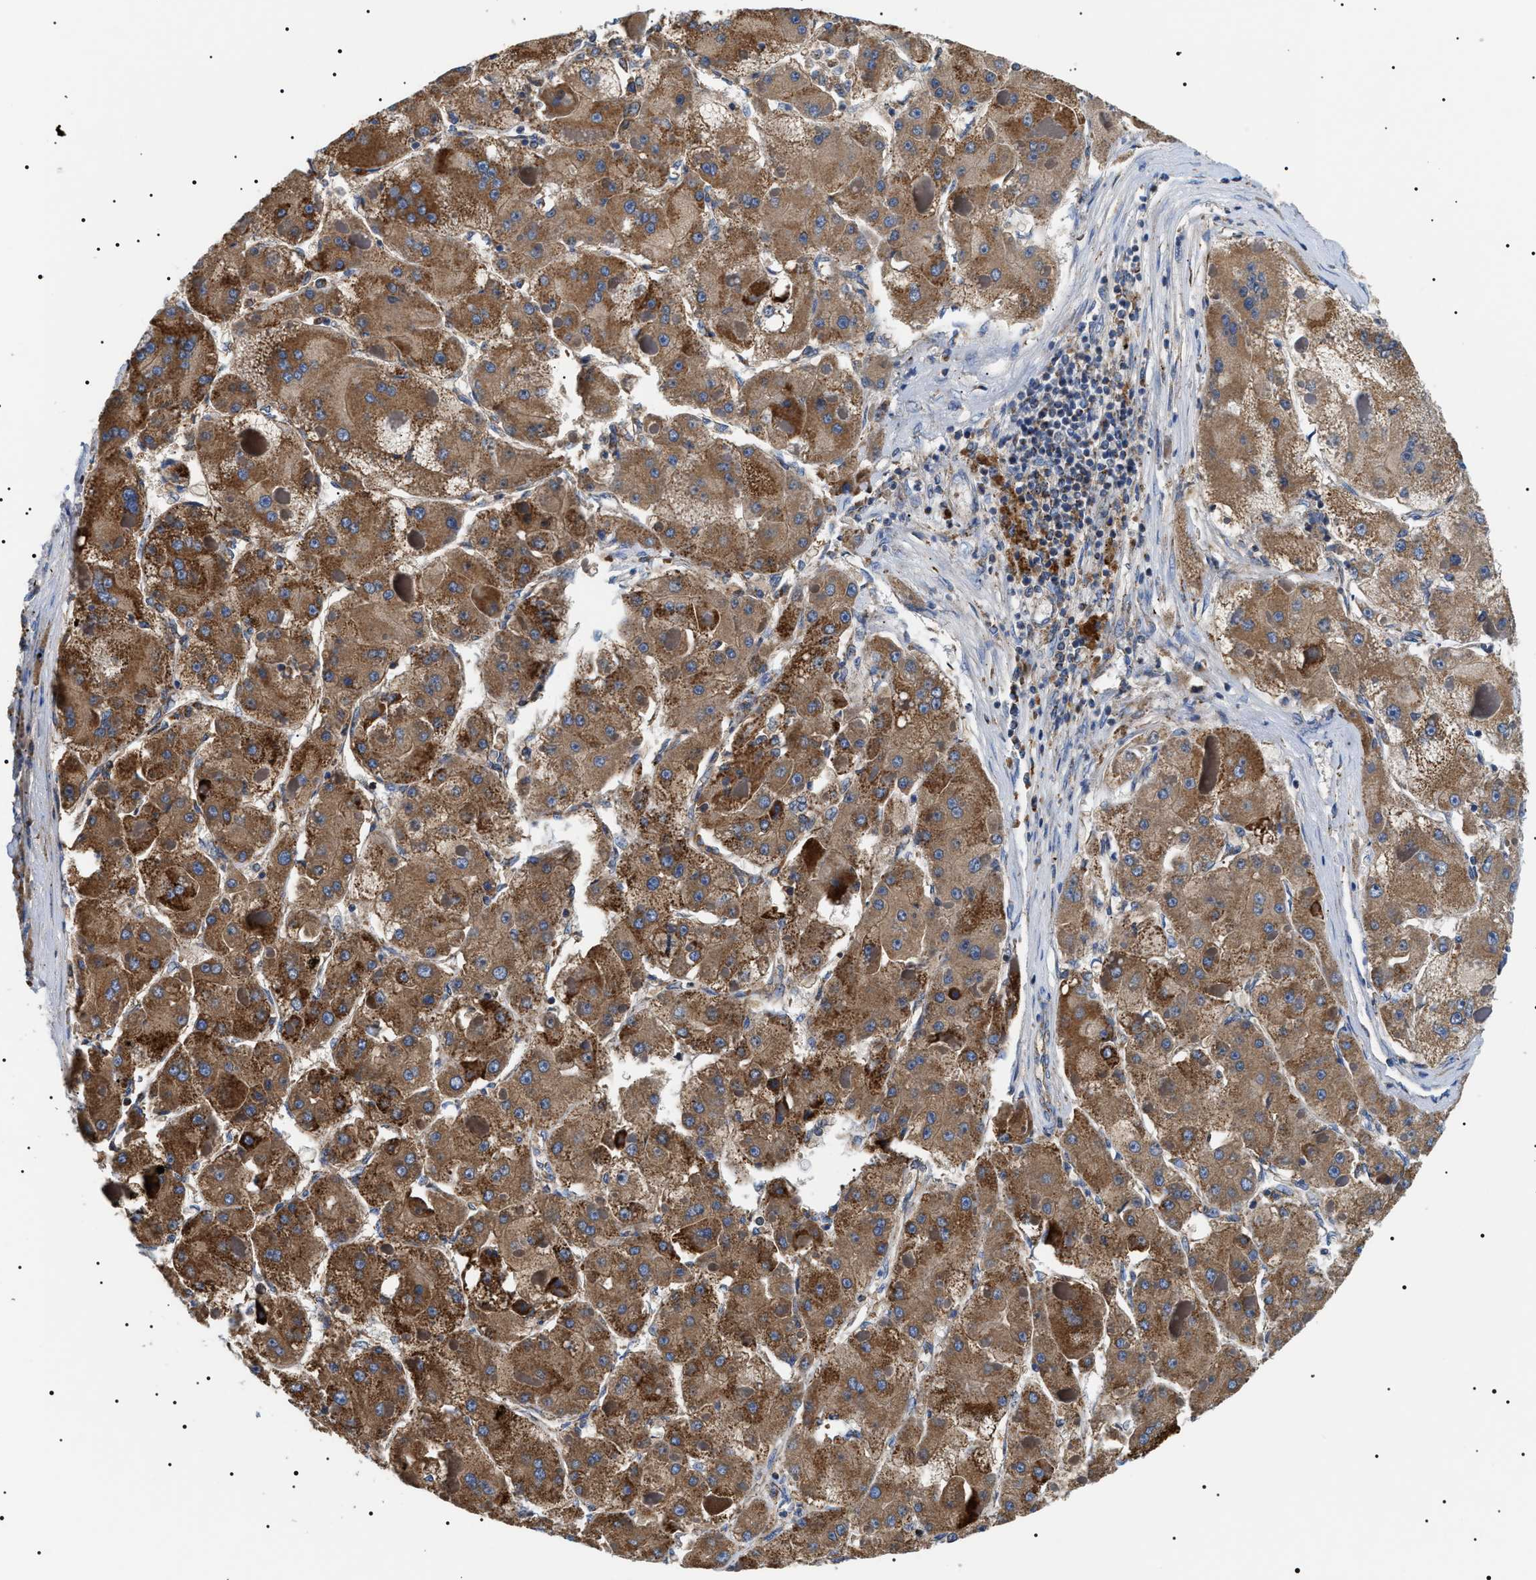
{"staining": {"intensity": "moderate", "quantity": ">75%", "location": "cytoplasmic/membranous"}, "tissue": "liver cancer", "cell_type": "Tumor cells", "image_type": "cancer", "snomed": [{"axis": "morphology", "description": "Carcinoma, Hepatocellular, NOS"}, {"axis": "topography", "description": "Liver"}], "caption": "Tumor cells display medium levels of moderate cytoplasmic/membranous positivity in about >75% of cells in human liver cancer (hepatocellular carcinoma).", "gene": "OXSM", "patient": {"sex": "female", "age": 73}}